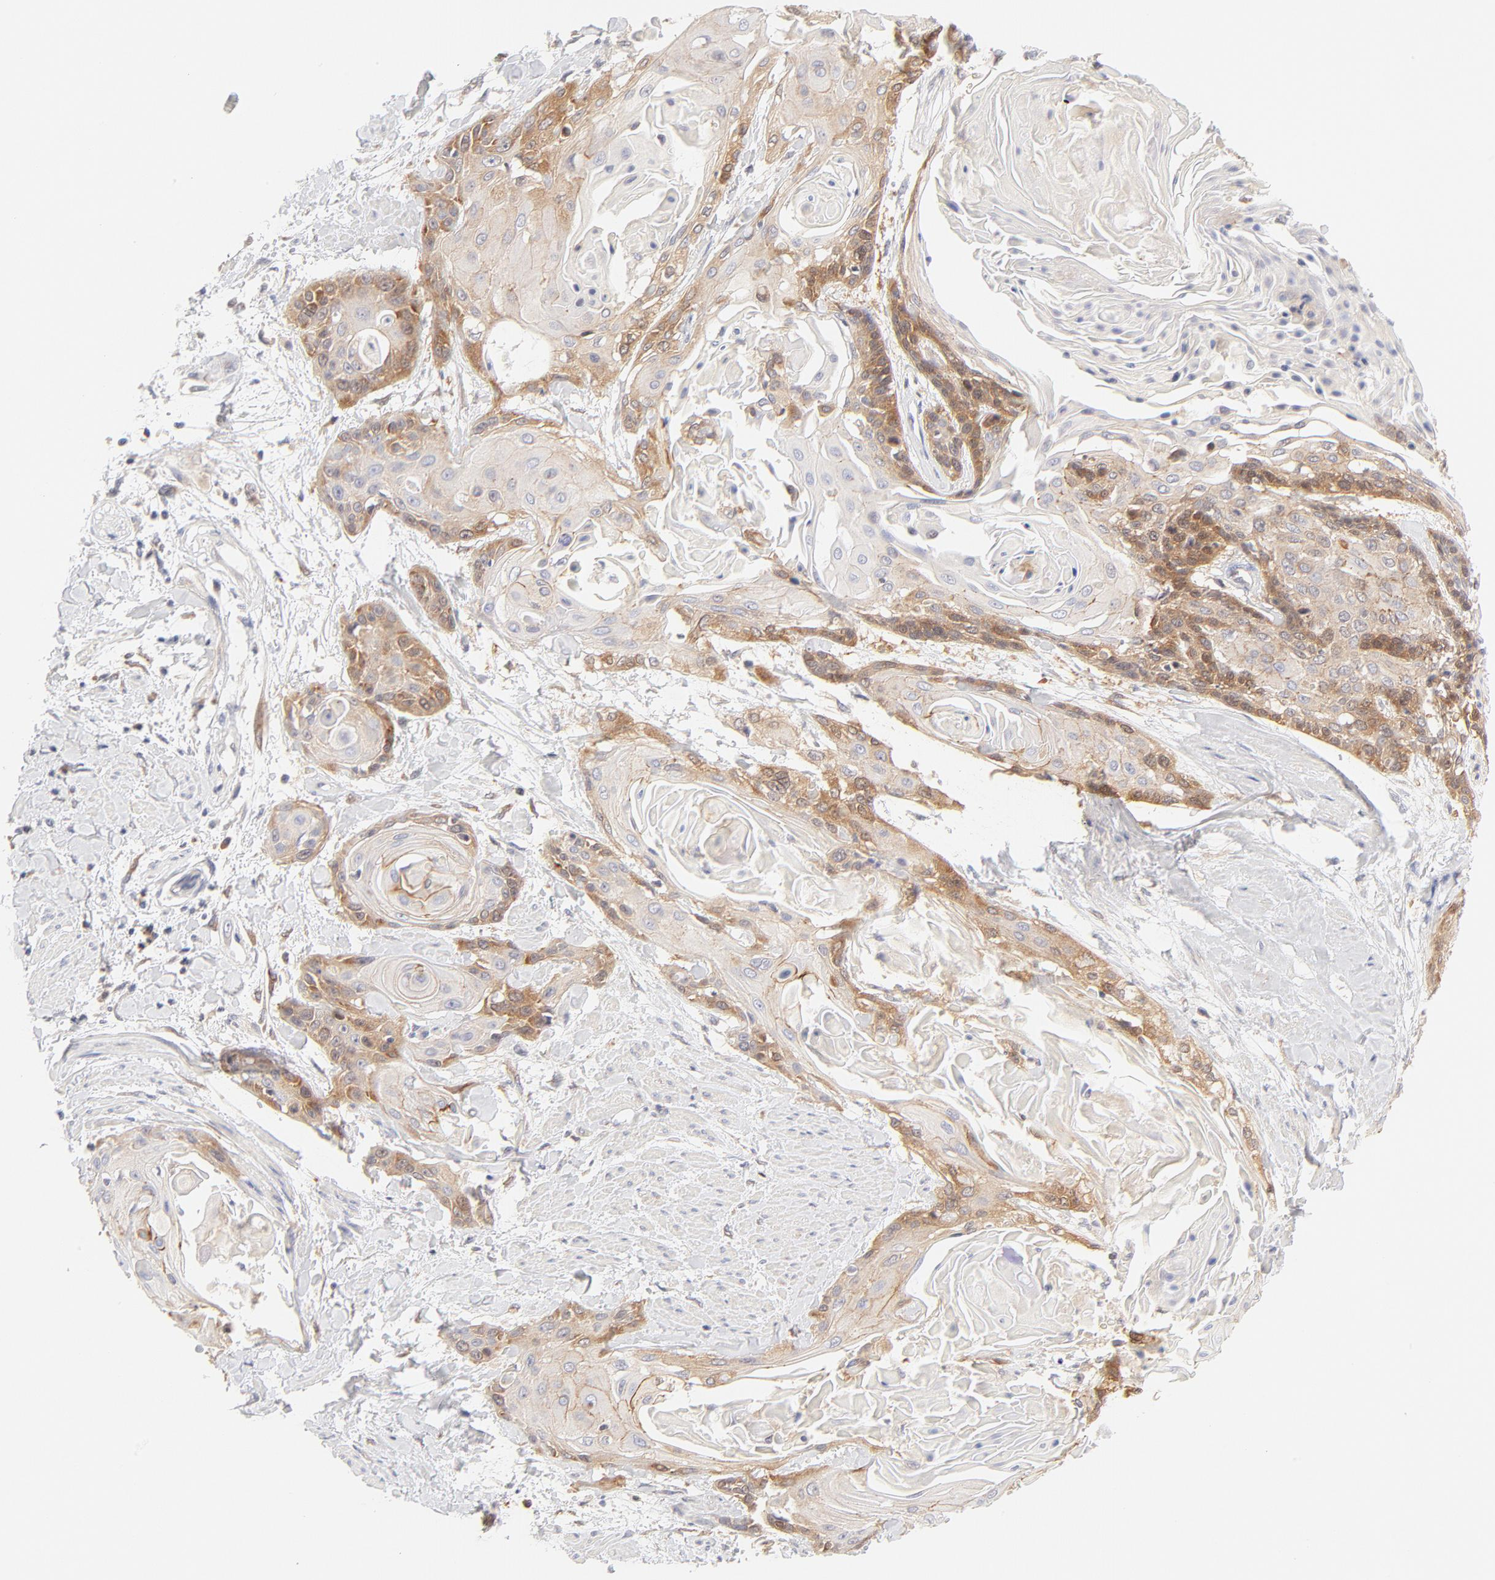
{"staining": {"intensity": "moderate", "quantity": ">75%", "location": "cytoplasmic/membranous"}, "tissue": "cervical cancer", "cell_type": "Tumor cells", "image_type": "cancer", "snomed": [{"axis": "morphology", "description": "Squamous cell carcinoma, NOS"}, {"axis": "topography", "description": "Cervix"}], "caption": "Brown immunohistochemical staining in human cervical cancer (squamous cell carcinoma) reveals moderate cytoplasmic/membranous expression in about >75% of tumor cells.", "gene": "RPS6KA1", "patient": {"sex": "female", "age": 57}}